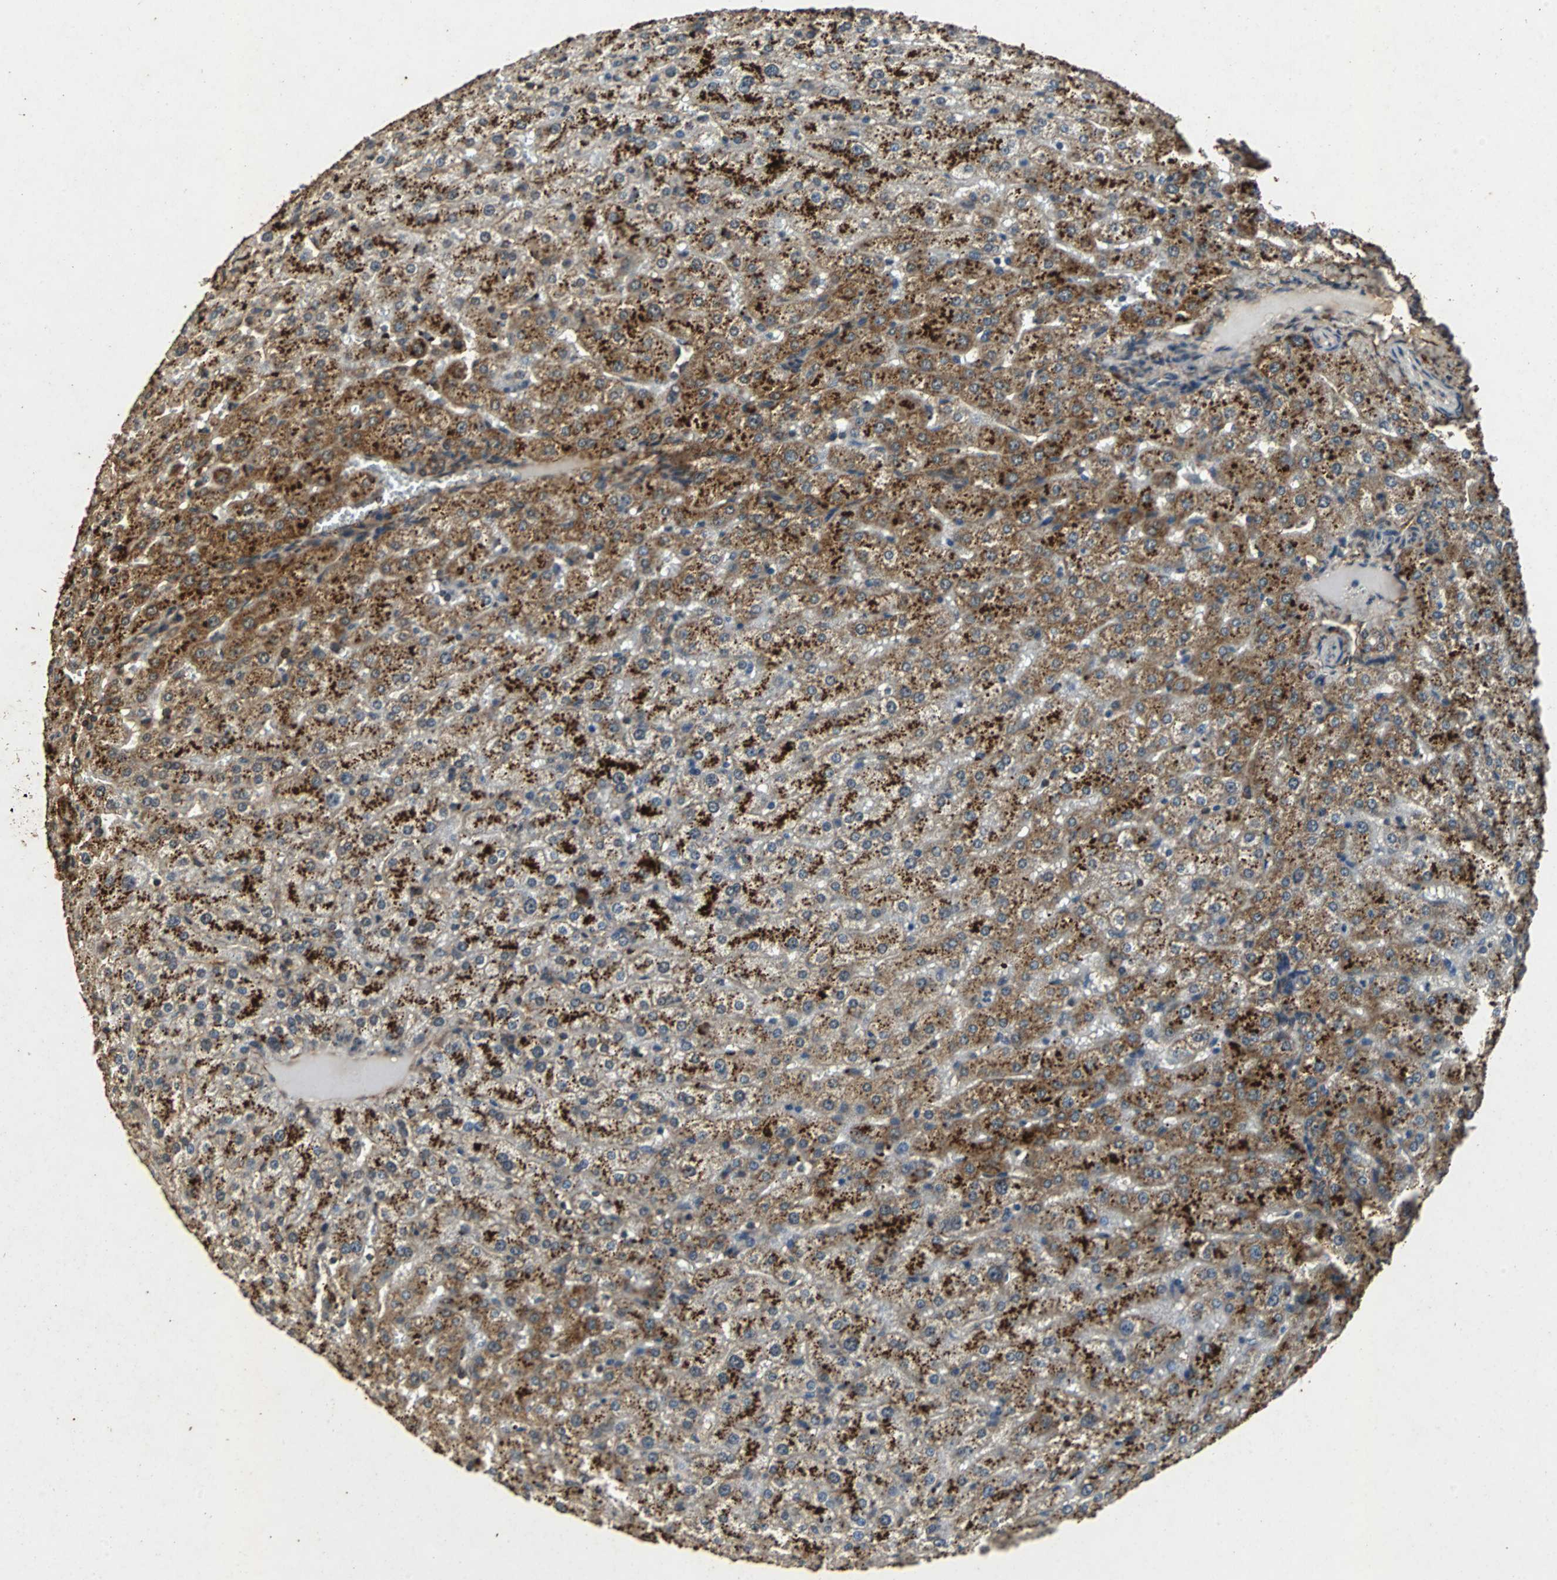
{"staining": {"intensity": "weak", "quantity": ">75%", "location": "cytoplasmic/membranous"}, "tissue": "liver", "cell_type": "Cholangiocytes", "image_type": "normal", "snomed": [{"axis": "morphology", "description": "Normal tissue, NOS"}, {"axis": "morphology", "description": "Fibrosis, NOS"}, {"axis": "topography", "description": "Liver"}], "caption": "Cholangiocytes show low levels of weak cytoplasmic/membranous expression in about >75% of cells in unremarkable liver. (Stains: DAB (3,3'-diaminobenzidine) in brown, nuclei in blue, Microscopy: brightfield microscopy at high magnification).", "gene": "NAA10", "patient": {"sex": "female", "age": 29}}